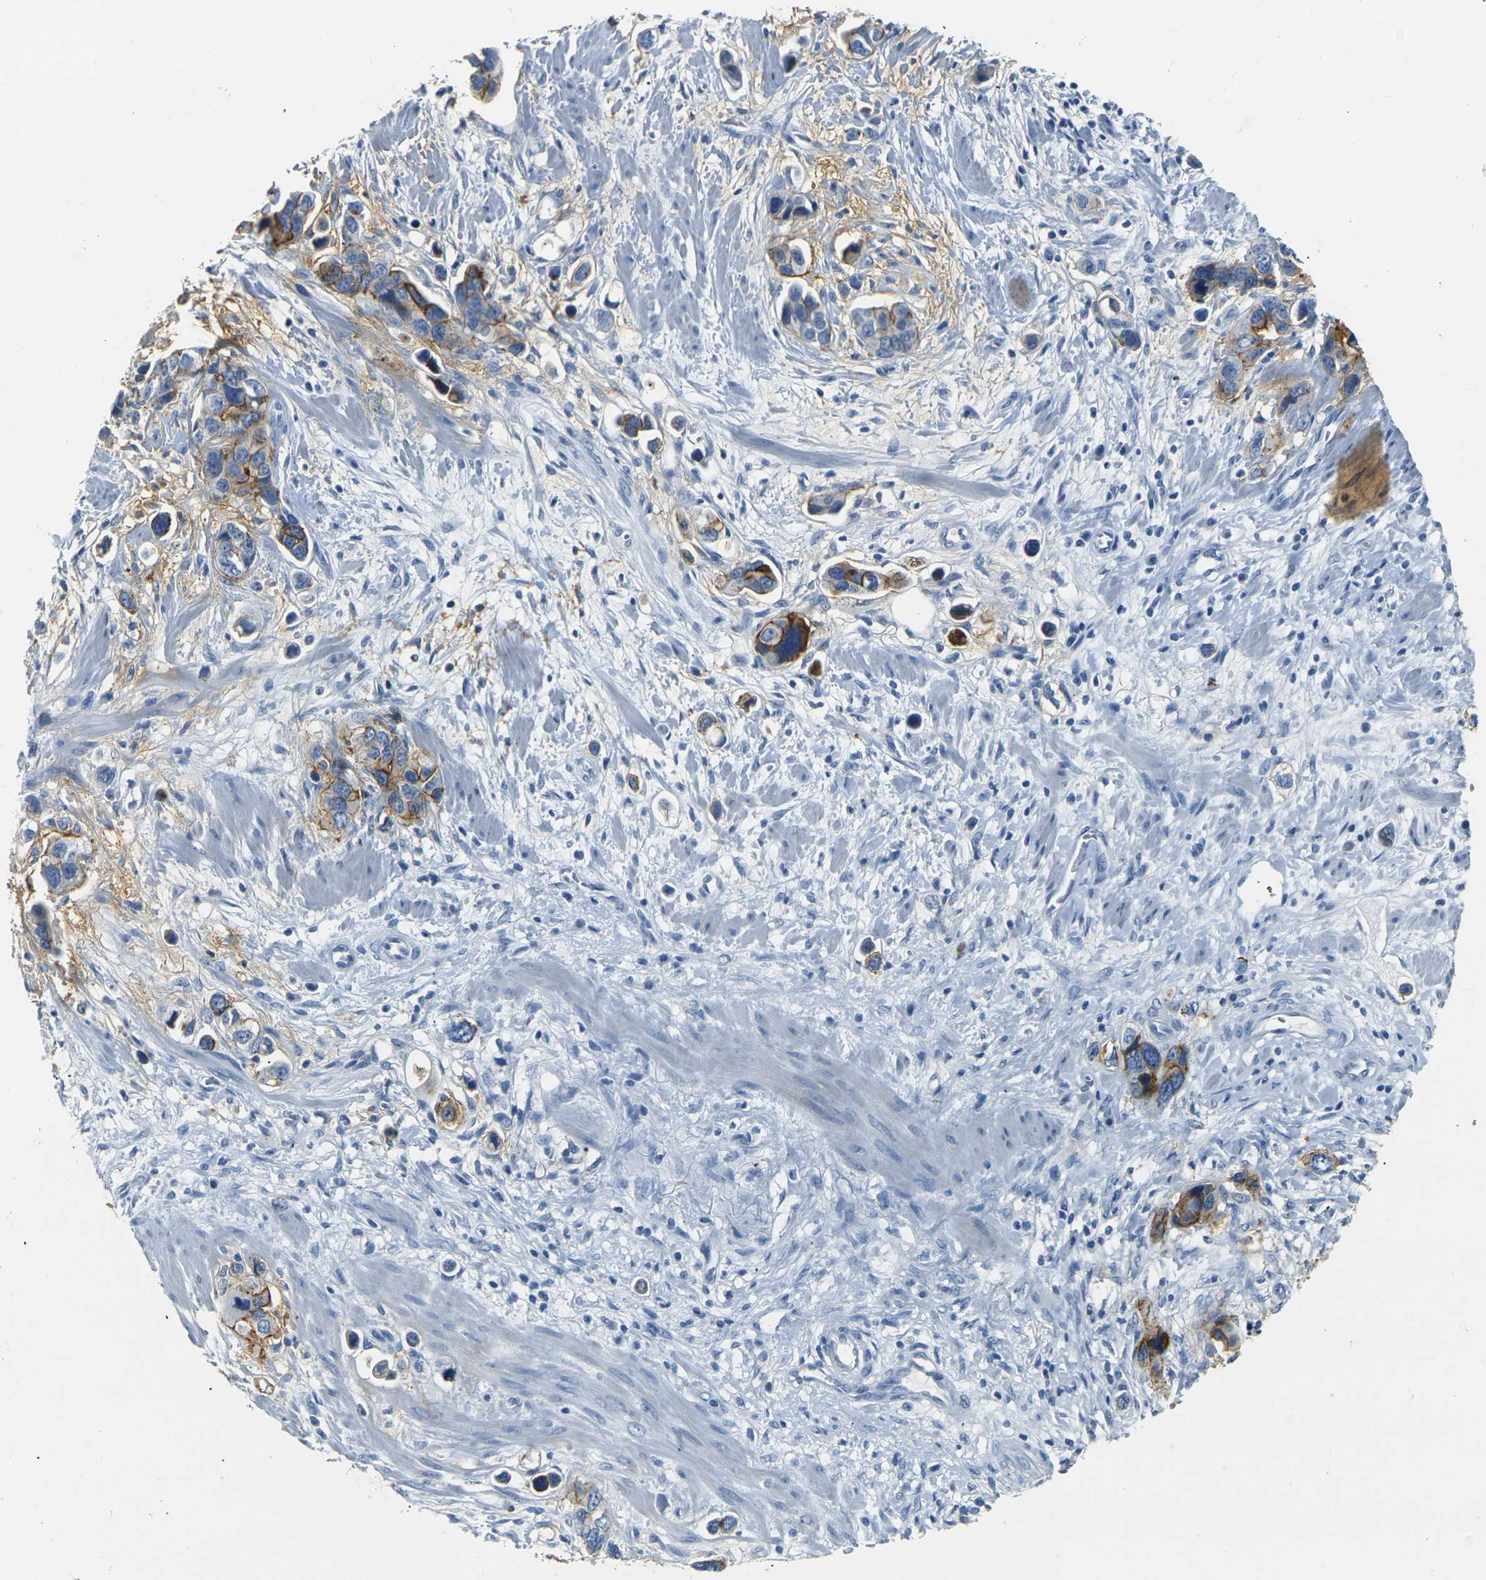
{"staining": {"intensity": "strong", "quantity": ">75%", "location": "cytoplasmic/membranous"}, "tissue": "stomach cancer", "cell_type": "Tumor cells", "image_type": "cancer", "snomed": [{"axis": "morphology", "description": "Adenocarcinoma, NOS"}, {"axis": "topography", "description": "Stomach, lower"}], "caption": "Stomach cancer (adenocarcinoma) tissue exhibits strong cytoplasmic/membranous staining in about >75% of tumor cells", "gene": "CLDN7", "patient": {"sex": "female", "age": 93}}